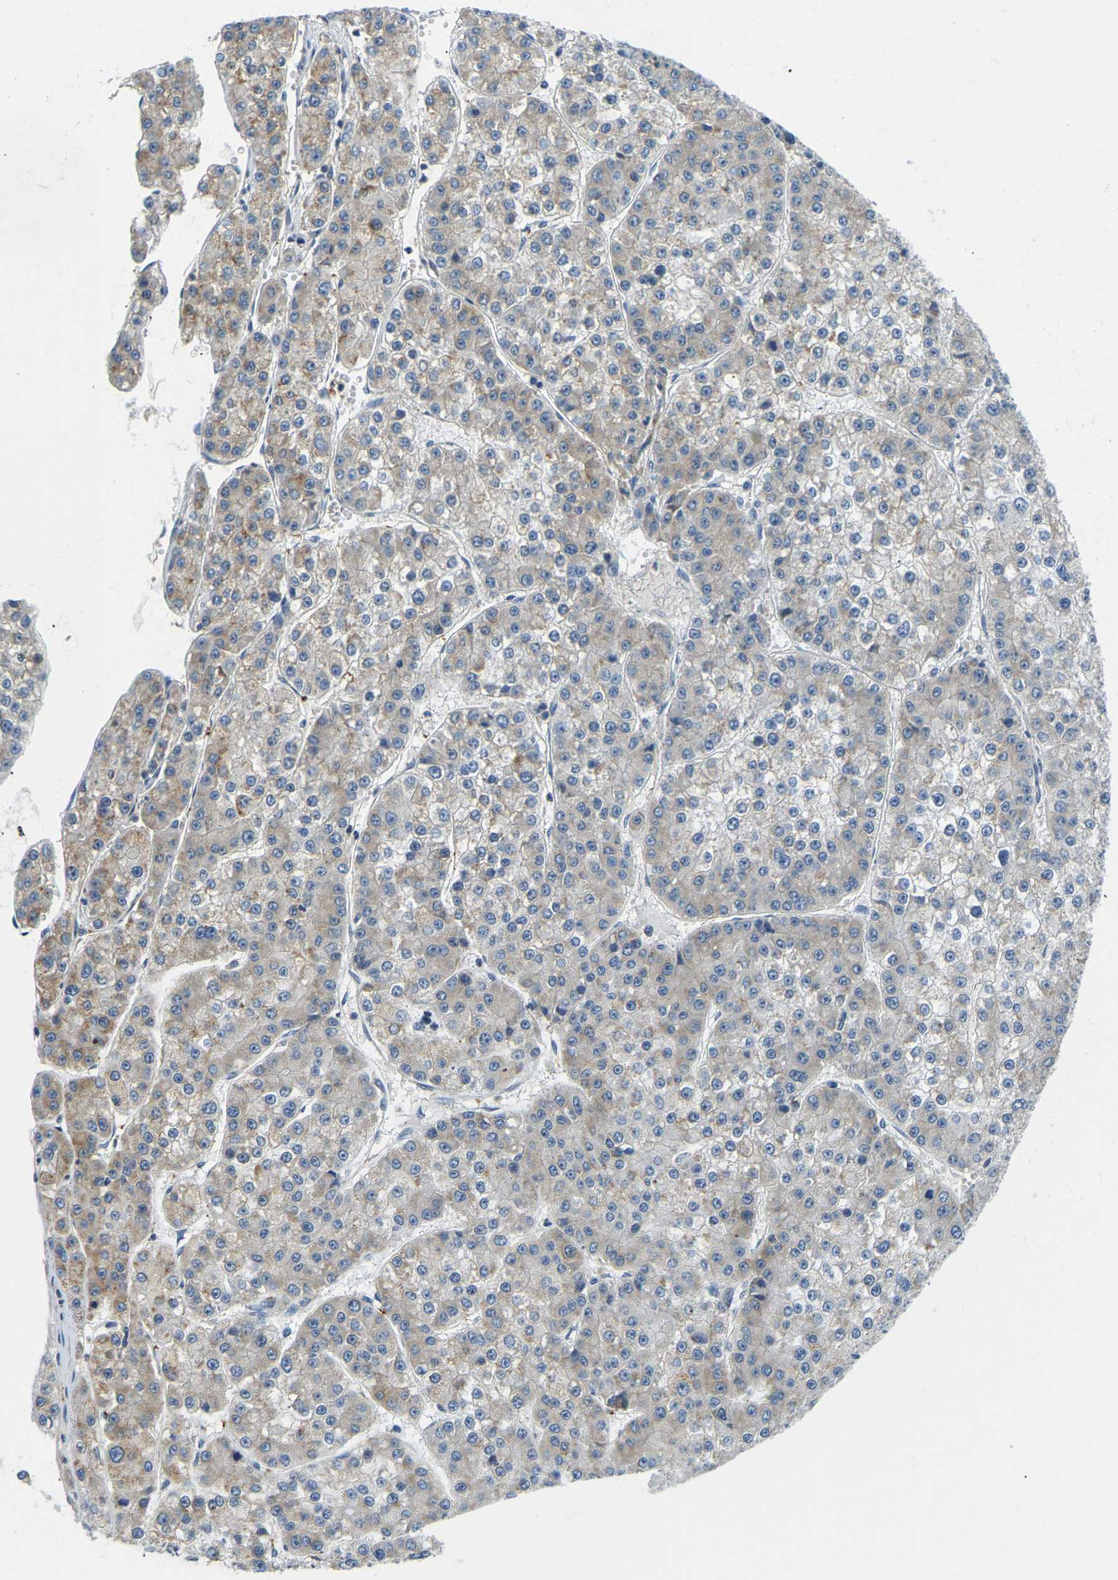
{"staining": {"intensity": "moderate", "quantity": "<25%", "location": "cytoplasmic/membranous"}, "tissue": "liver cancer", "cell_type": "Tumor cells", "image_type": "cancer", "snomed": [{"axis": "morphology", "description": "Carcinoma, Hepatocellular, NOS"}, {"axis": "topography", "description": "Liver"}], "caption": "Immunohistochemical staining of human liver cancer (hepatocellular carcinoma) shows moderate cytoplasmic/membranous protein positivity in about <25% of tumor cells.", "gene": "RRP1", "patient": {"sex": "female", "age": 73}}